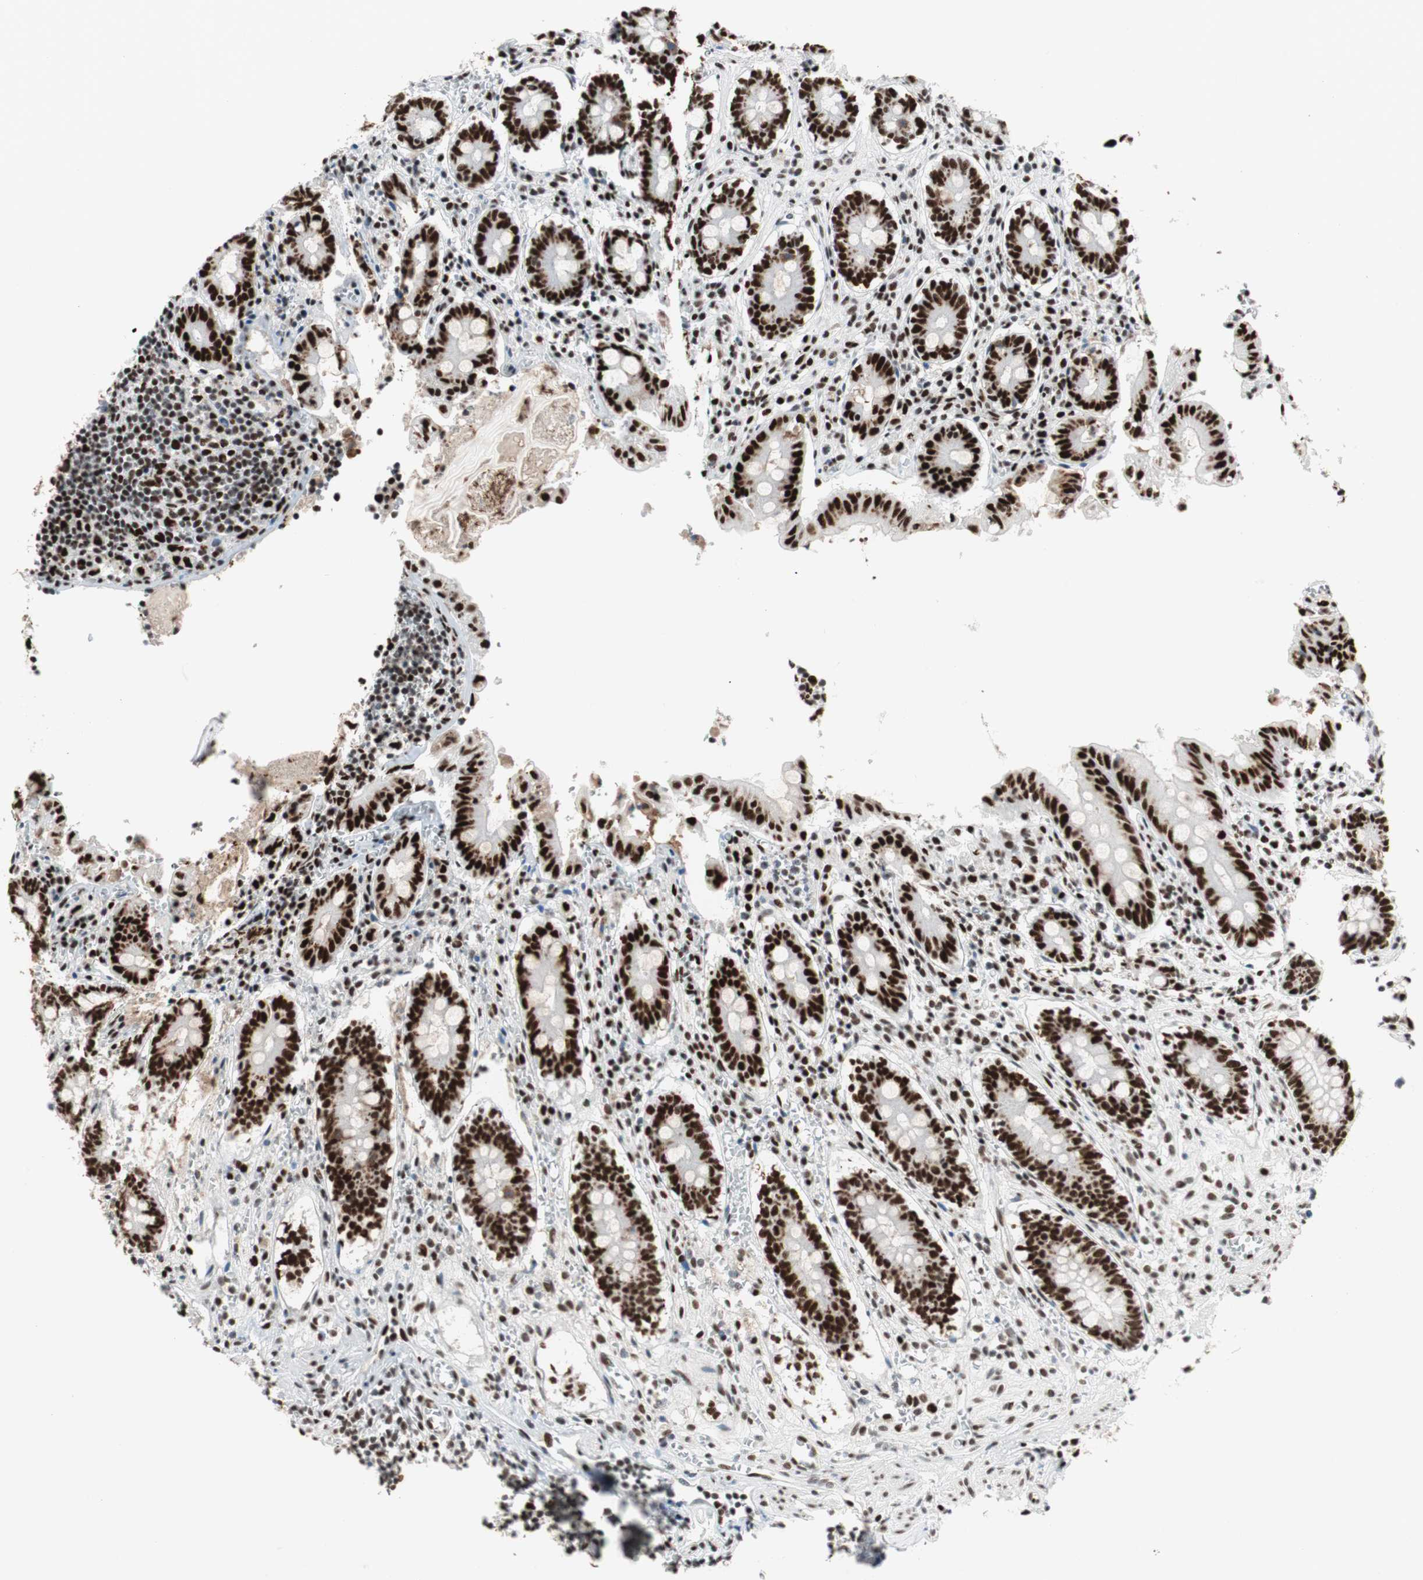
{"staining": {"intensity": "strong", "quantity": ">75%", "location": "nuclear"}, "tissue": "appendix", "cell_type": "Glandular cells", "image_type": "normal", "snomed": [{"axis": "morphology", "description": "Normal tissue, NOS"}, {"axis": "topography", "description": "Appendix"}], "caption": "DAB immunohistochemical staining of unremarkable human appendix shows strong nuclear protein staining in about >75% of glandular cells.", "gene": "PSME3", "patient": {"sex": "female", "age": 50}}